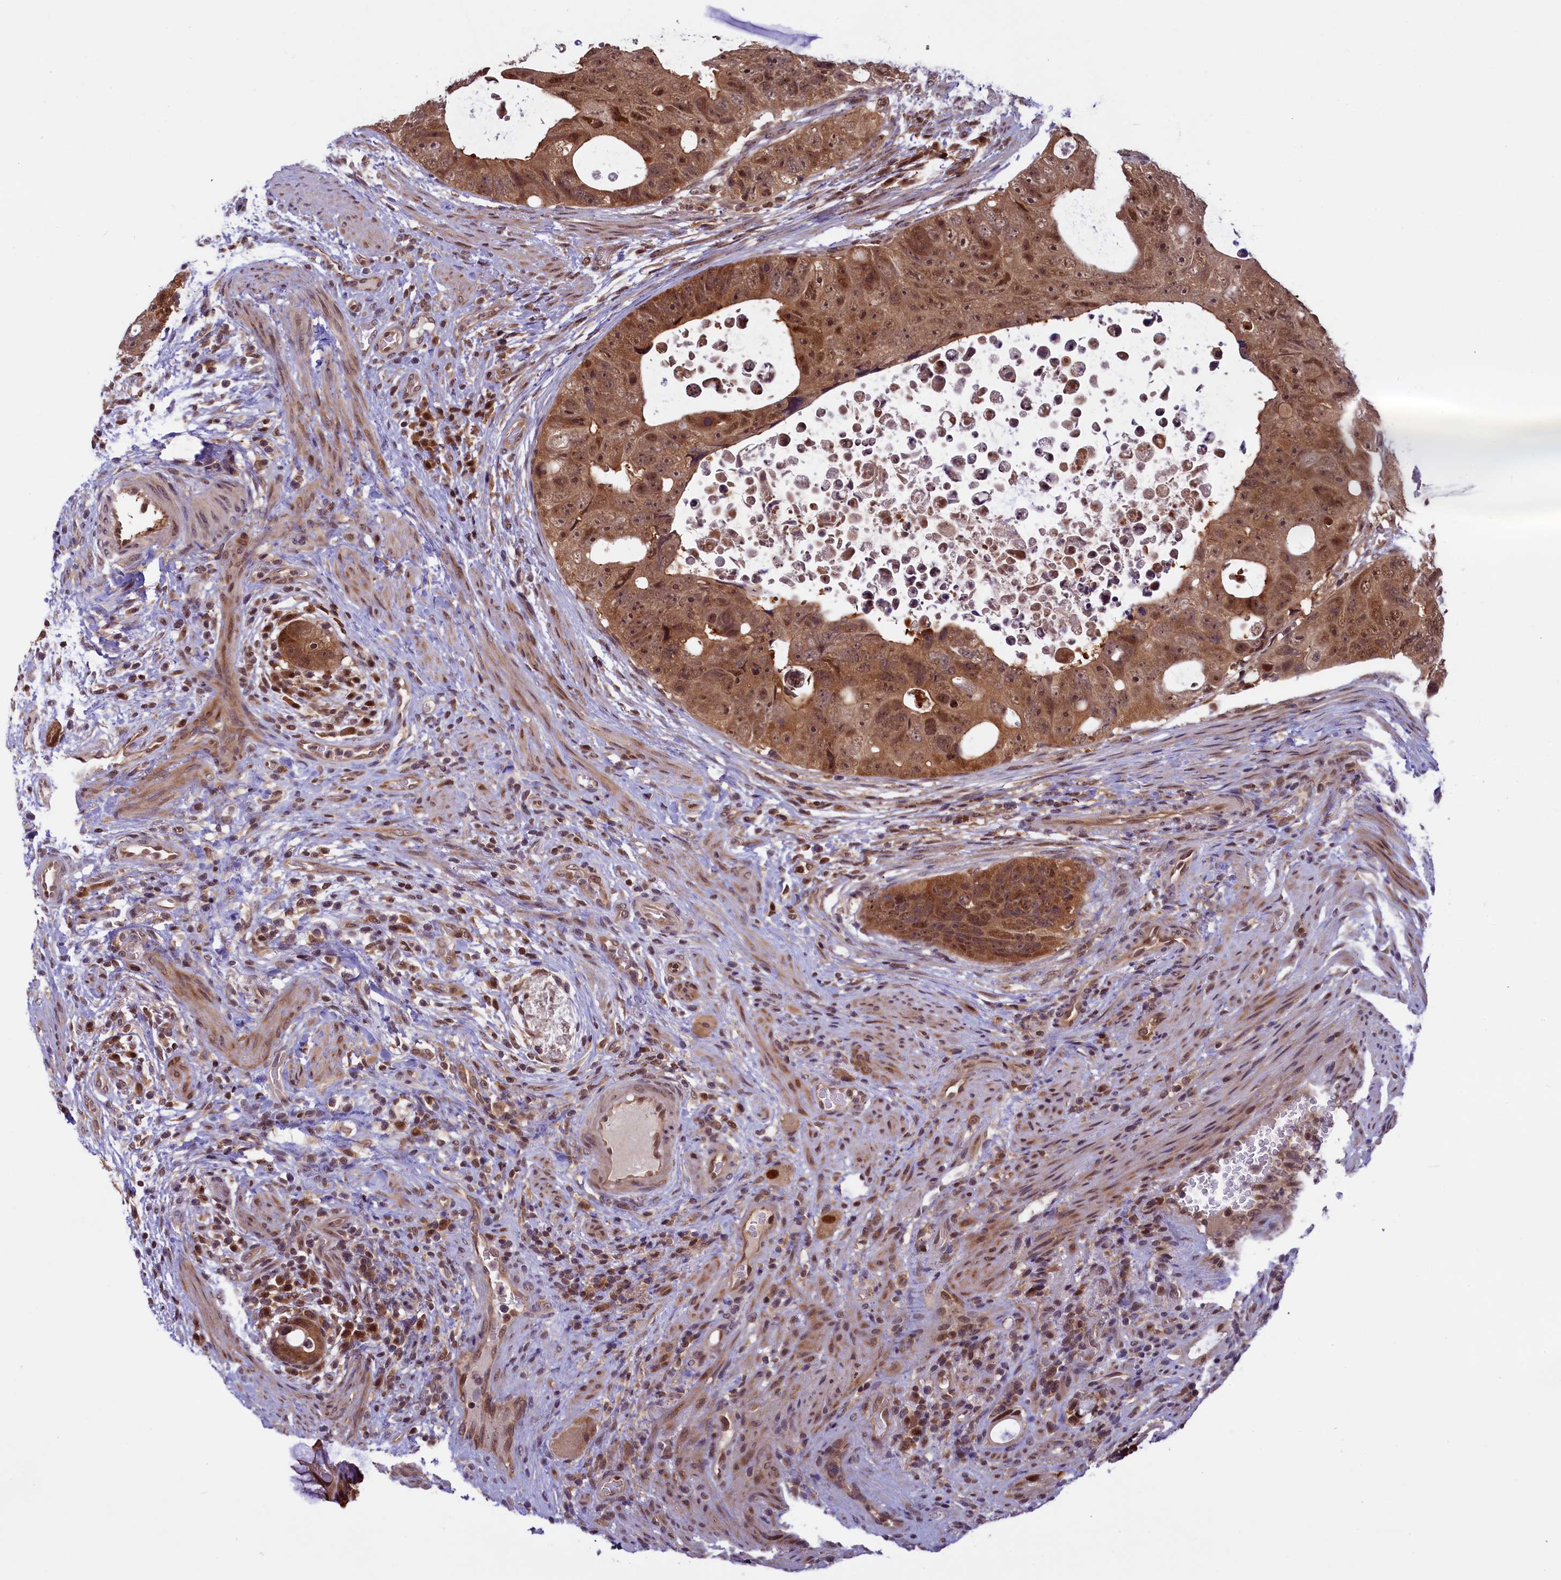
{"staining": {"intensity": "strong", "quantity": ">75%", "location": "cytoplasmic/membranous,nuclear"}, "tissue": "colorectal cancer", "cell_type": "Tumor cells", "image_type": "cancer", "snomed": [{"axis": "morphology", "description": "Adenocarcinoma, NOS"}, {"axis": "topography", "description": "Rectum"}], "caption": "This histopathology image displays IHC staining of adenocarcinoma (colorectal), with high strong cytoplasmic/membranous and nuclear positivity in approximately >75% of tumor cells.", "gene": "SLC7A6OS", "patient": {"sex": "male", "age": 59}}